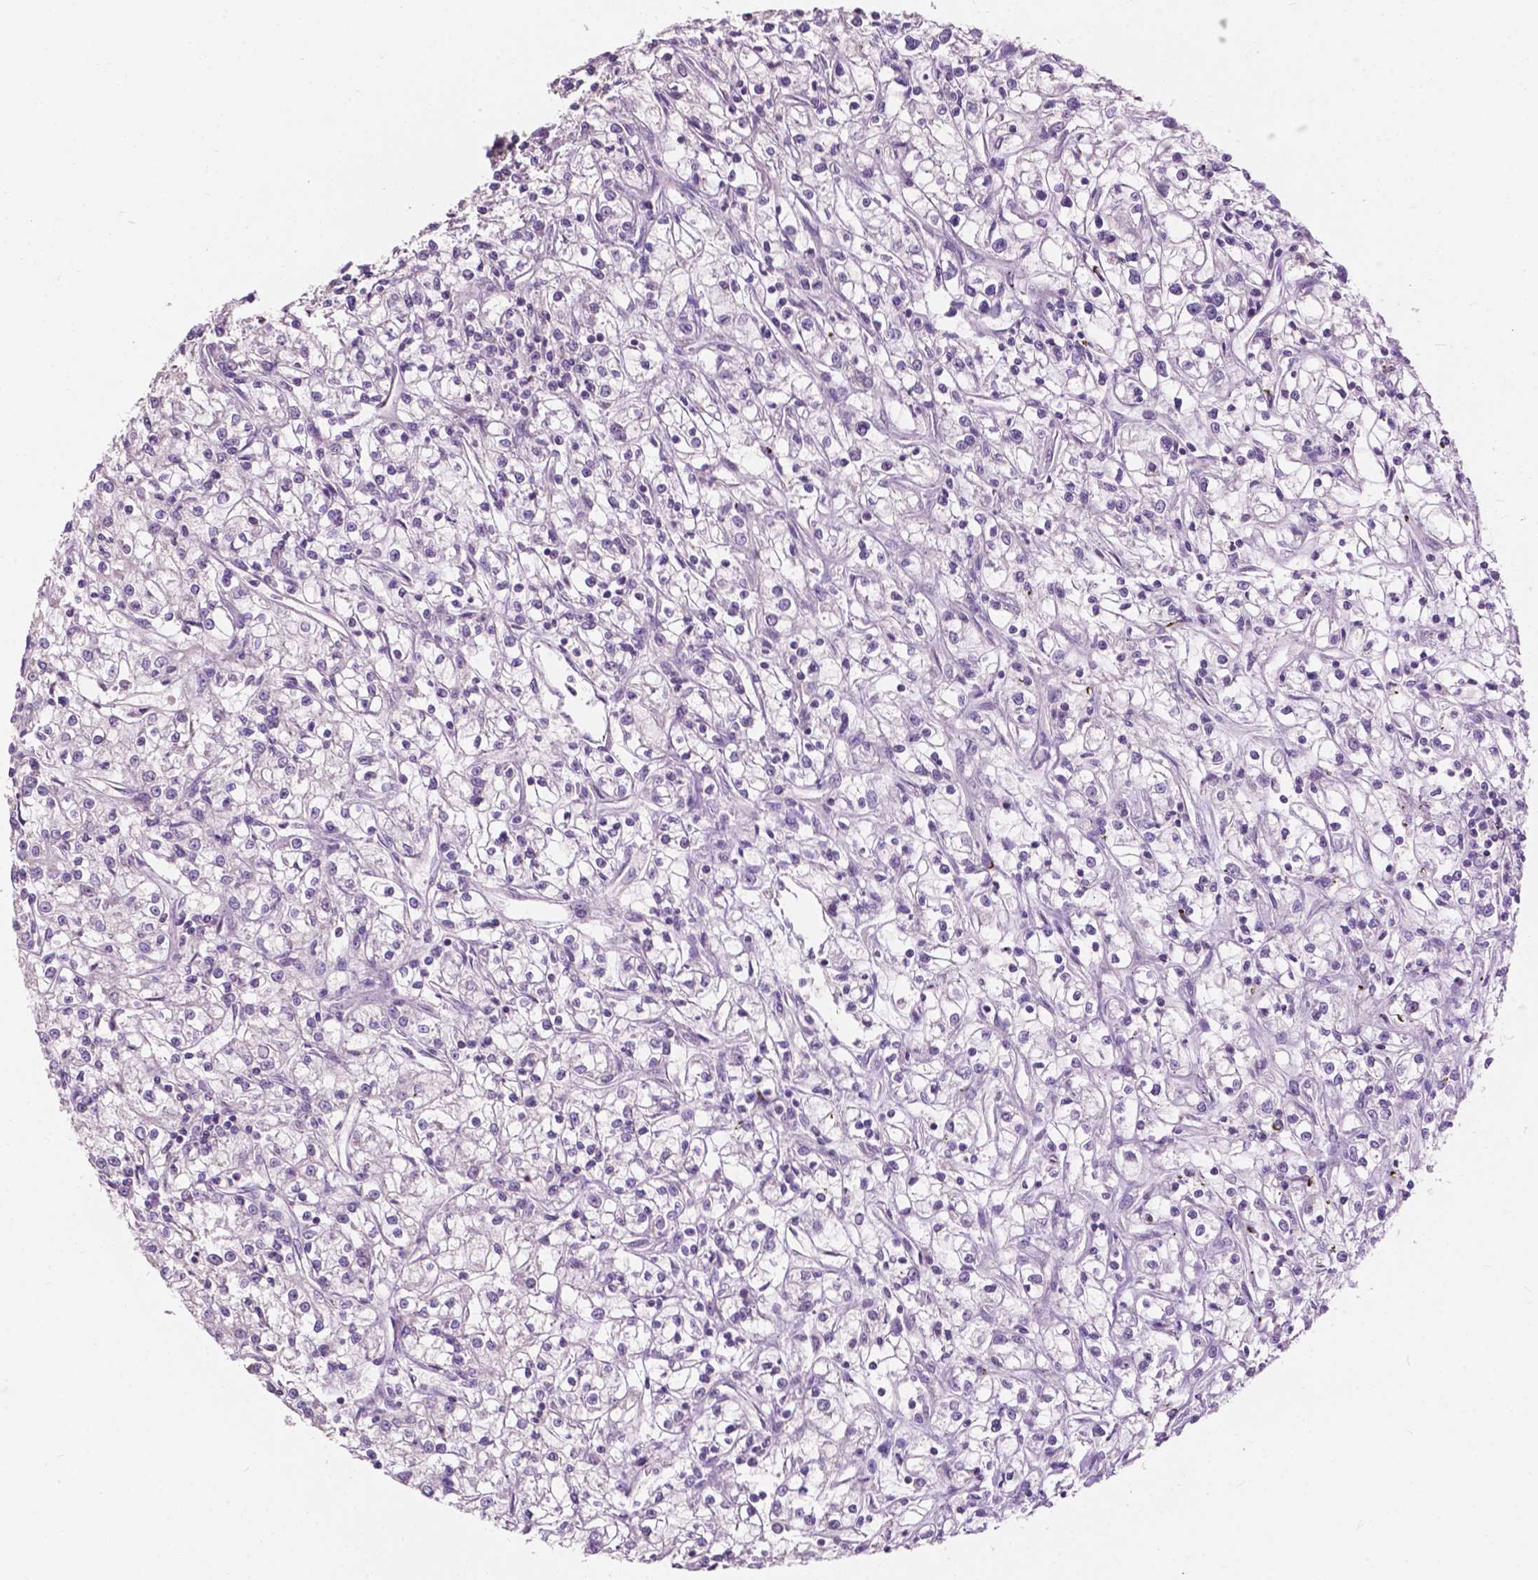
{"staining": {"intensity": "negative", "quantity": "none", "location": "none"}, "tissue": "renal cancer", "cell_type": "Tumor cells", "image_type": "cancer", "snomed": [{"axis": "morphology", "description": "Adenocarcinoma, NOS"}, {"axis": "topography", "description": "Kidney"}], "caption": "DAB immunohistochemical staining of renal adenocarcinoma displays no significant expression in tumor cells.", "gene": "NDUFS1", "patient": {"sex": "female", "age": 59}}